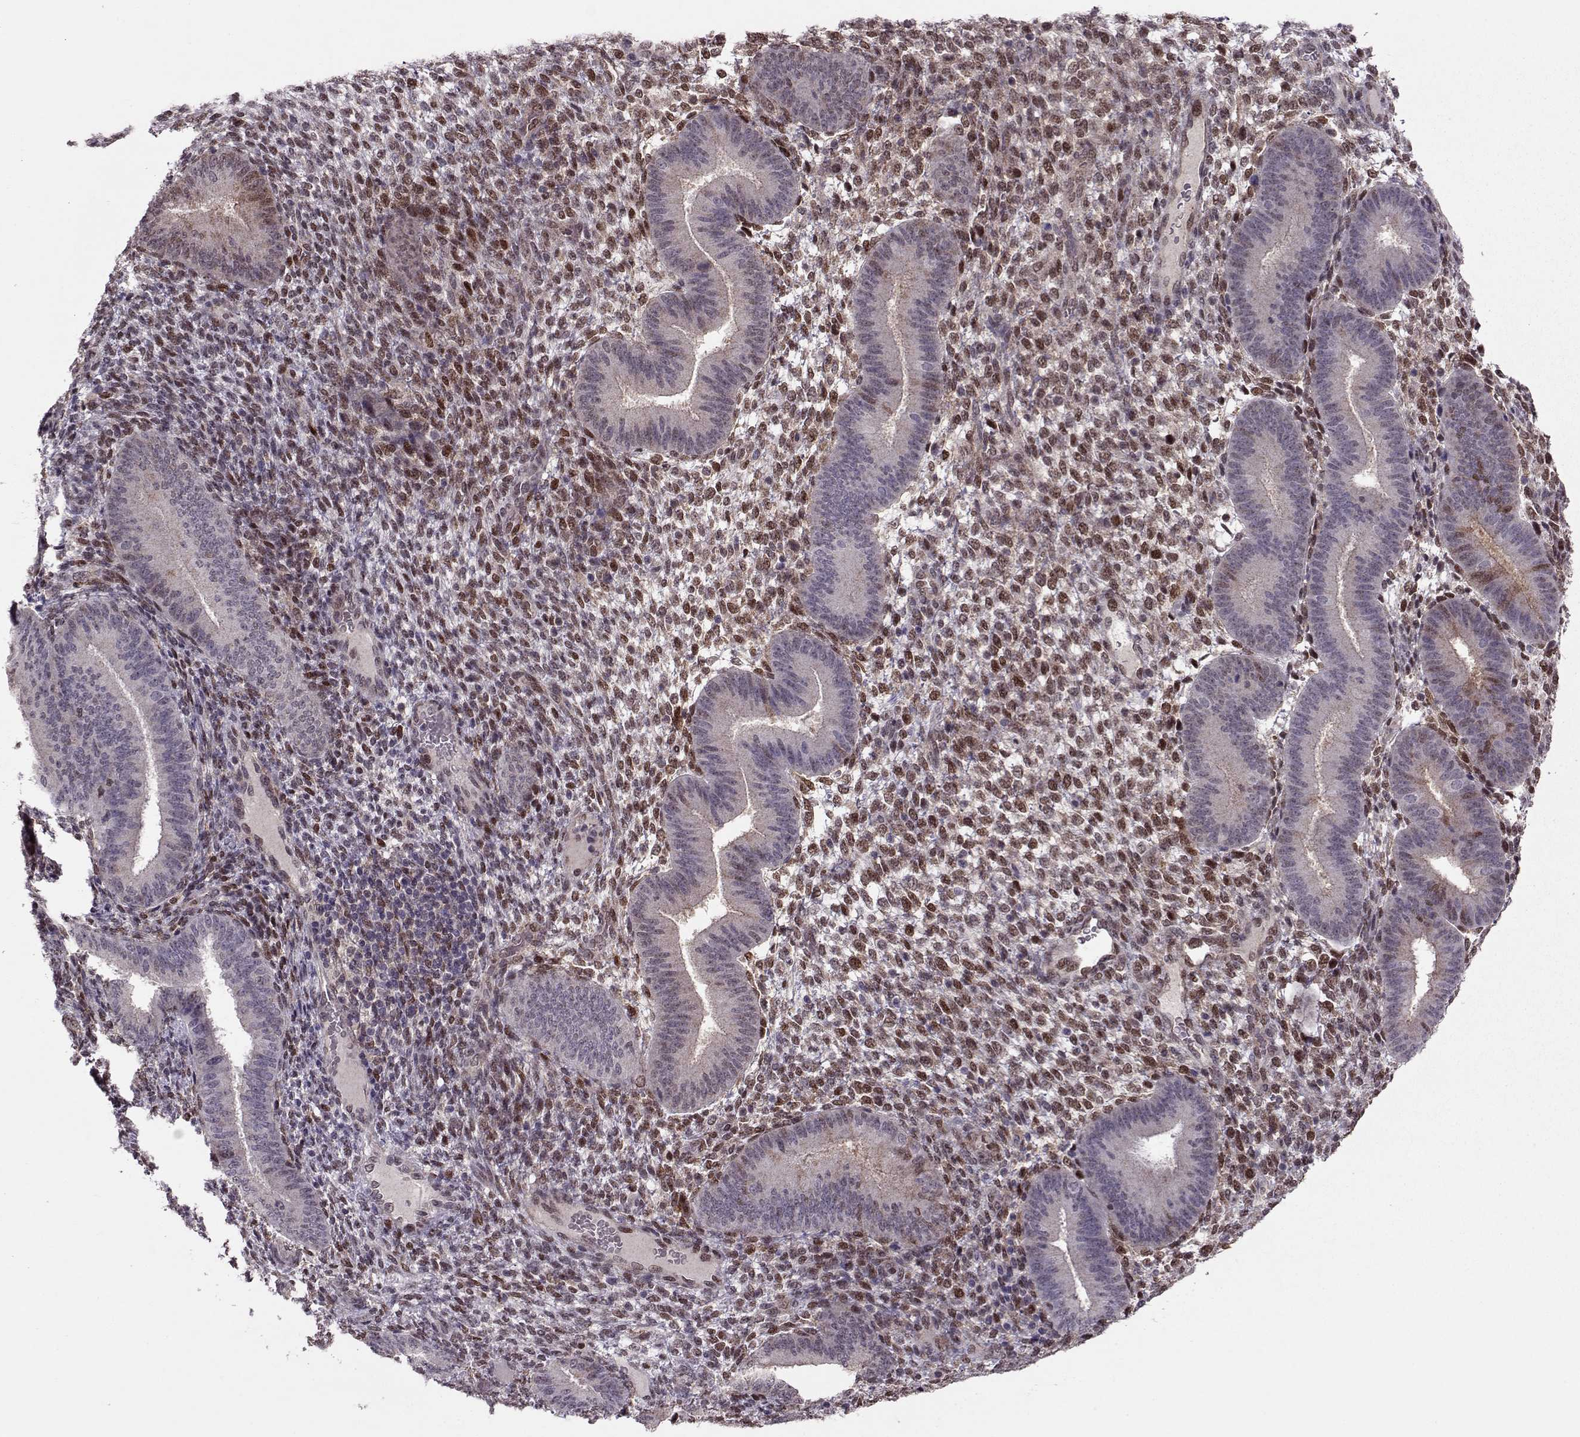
{"staining": {"intensity": "moderate", "quantity": "25%-75%", "location": "cytoplasmic/membranous,nuclear"}, "tissue": "endometrium", "cell_type": "Cells in endometrial stroma", "image_type": "normal", "snomed": [{"axis": "morphology", "description": "Normal tissue, NOS"}, {"axis": "topography", "description": "Endometrium"}], "caption": "Immunohistochemistry (IHC) (DAB (3,3'-diaminobenzidine)) staining of unremarkable endometrium demonstrates moderate cytoplasmic/membranous,nuclear protein staining in about 25%-75% of cells in endometrial stroma. The staining is performed using DAB (3,3'-diaminobenzidine) brown chromogen to label protein expression. The nuclei are counter-stained blue using hematoxylin.", "gene": "CDK4", "patient": {"sex": "female", "age": 39}}